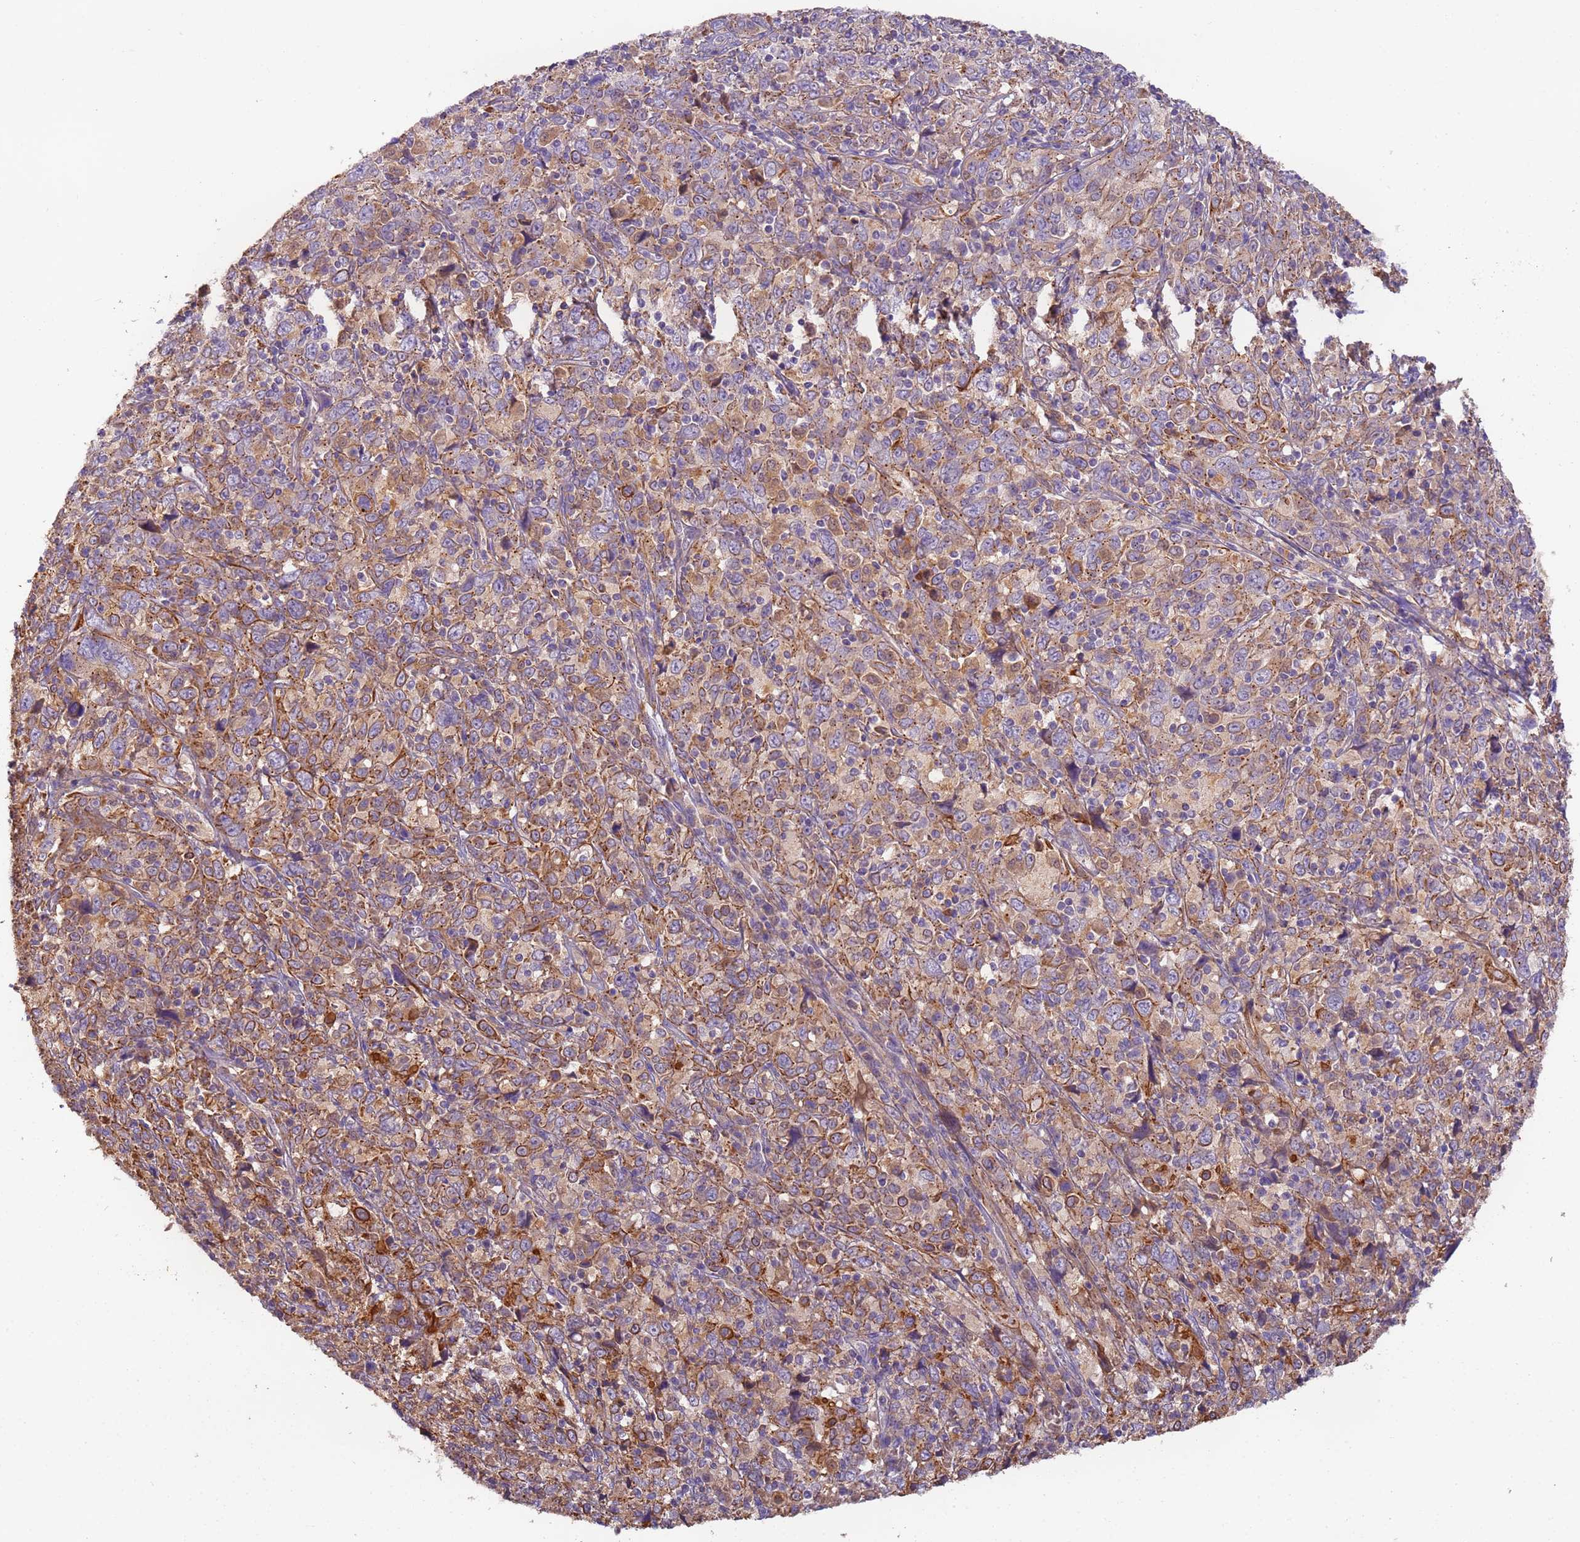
{"staining": {"intensity": "moderate", "quantity": ">75%", "location": "cytoplasmic/membranous"}, "tissue": "cervical cancer", "cell_type": "Tumor cells", "image_type": "cancer", "snomed": [{"axis": "morphology", "description": "Squamous cell carcinoma, NOS"}, {"axis": "topography", "description": "Cervix"}], "caption": "Immunohistochemistry (IHC) image of cervical cancer stained for a protein (brown), which exhibits medium levels of moderate cytoplasmic/membranous positivity in approximately >75% of tumor cells.", "gene": "TIGAR", "patient": {"sex": "female", "age": 46}}